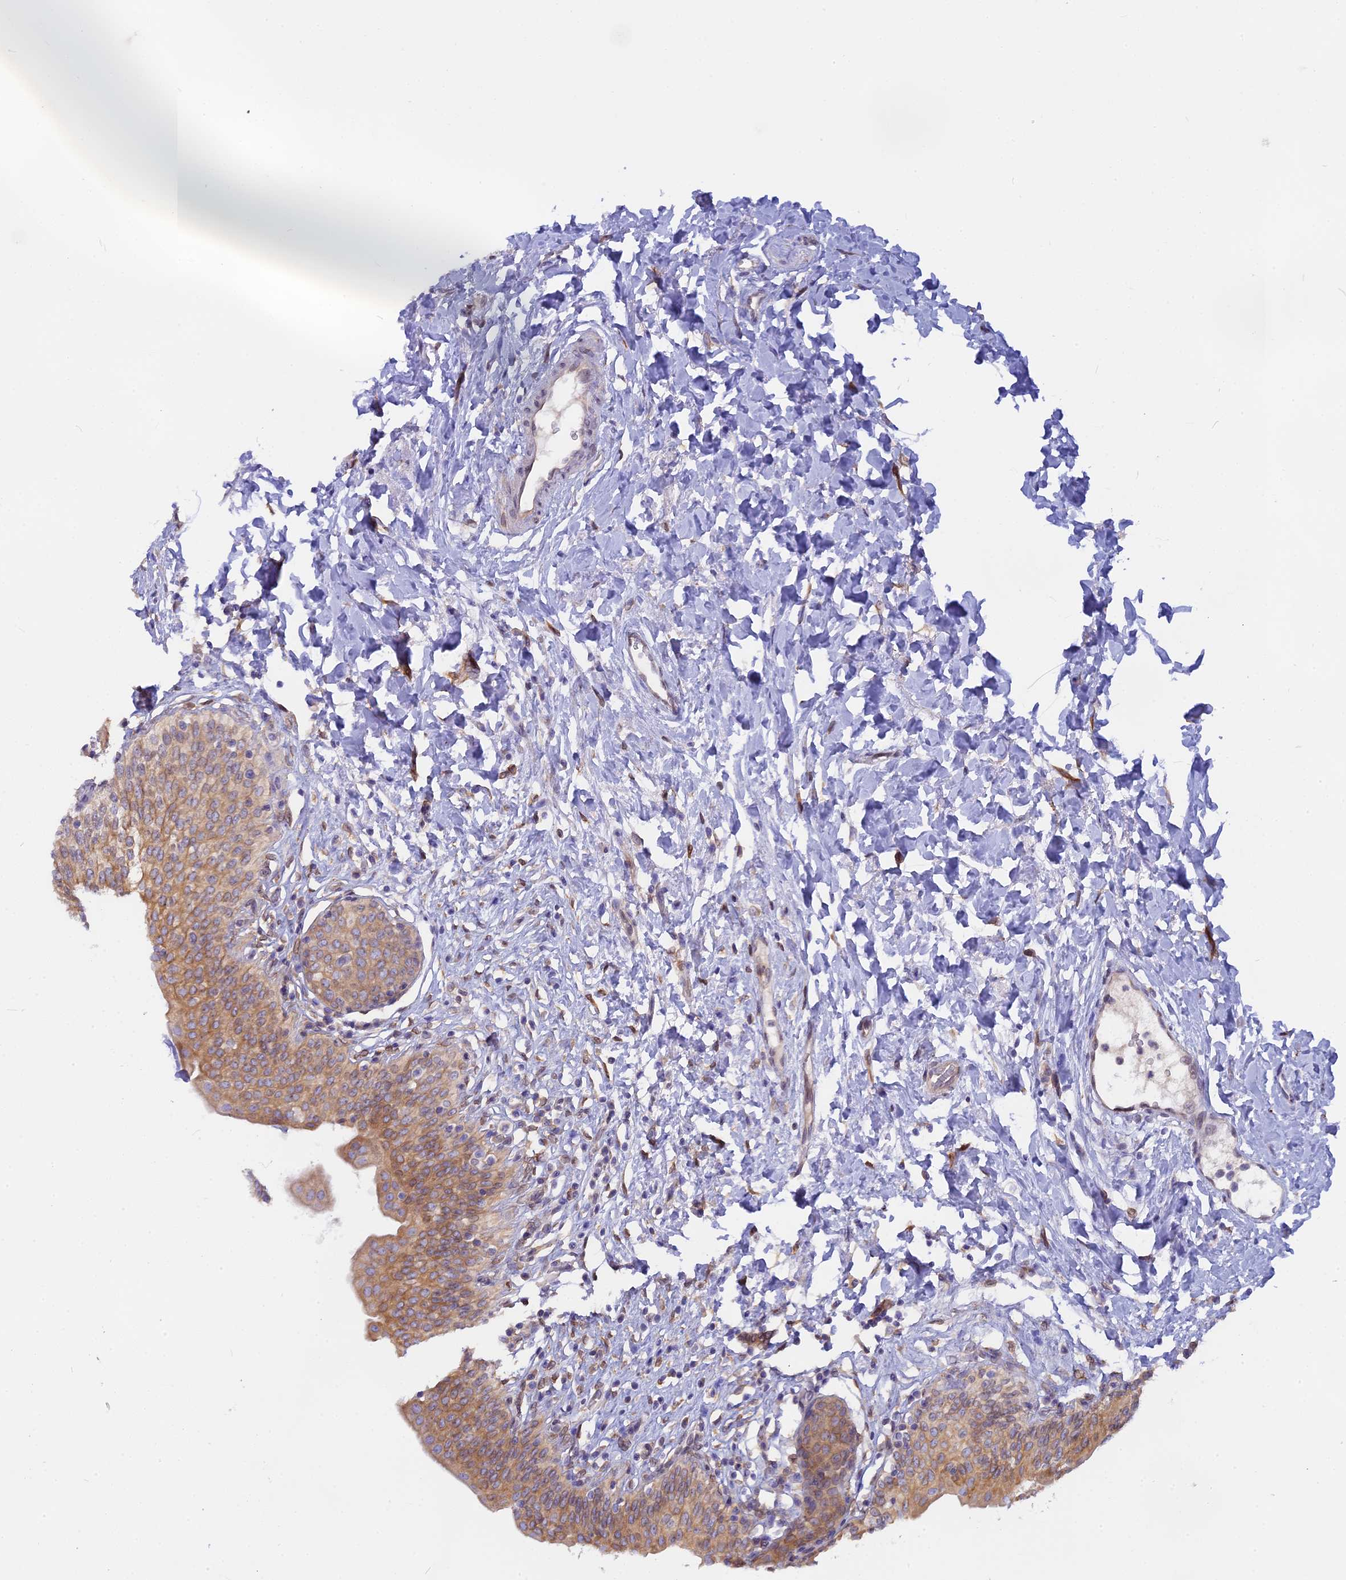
{"staining": {"intensity": "moderate", "quantity": ">75%", "location": "cytoplasmic/membranous"}, "tissue": "urinary bladder", "cell_type": "Urothelial cells", "image_type": "normal", "snomed": [{"axis": "morphology", "description": "Normal tissue, NOS"}, {"axis": "topography", "description": "Urinary bladder"}], "caption": "Approximately >75% of urothelial cells in benign human urinary bladder exhibit moderate cytoplasmic/membranous protein expression as visualized by brown immunohistochemical staining.", "gene": "TLCD1", "patient": {"sex": "male", "age": 83}}